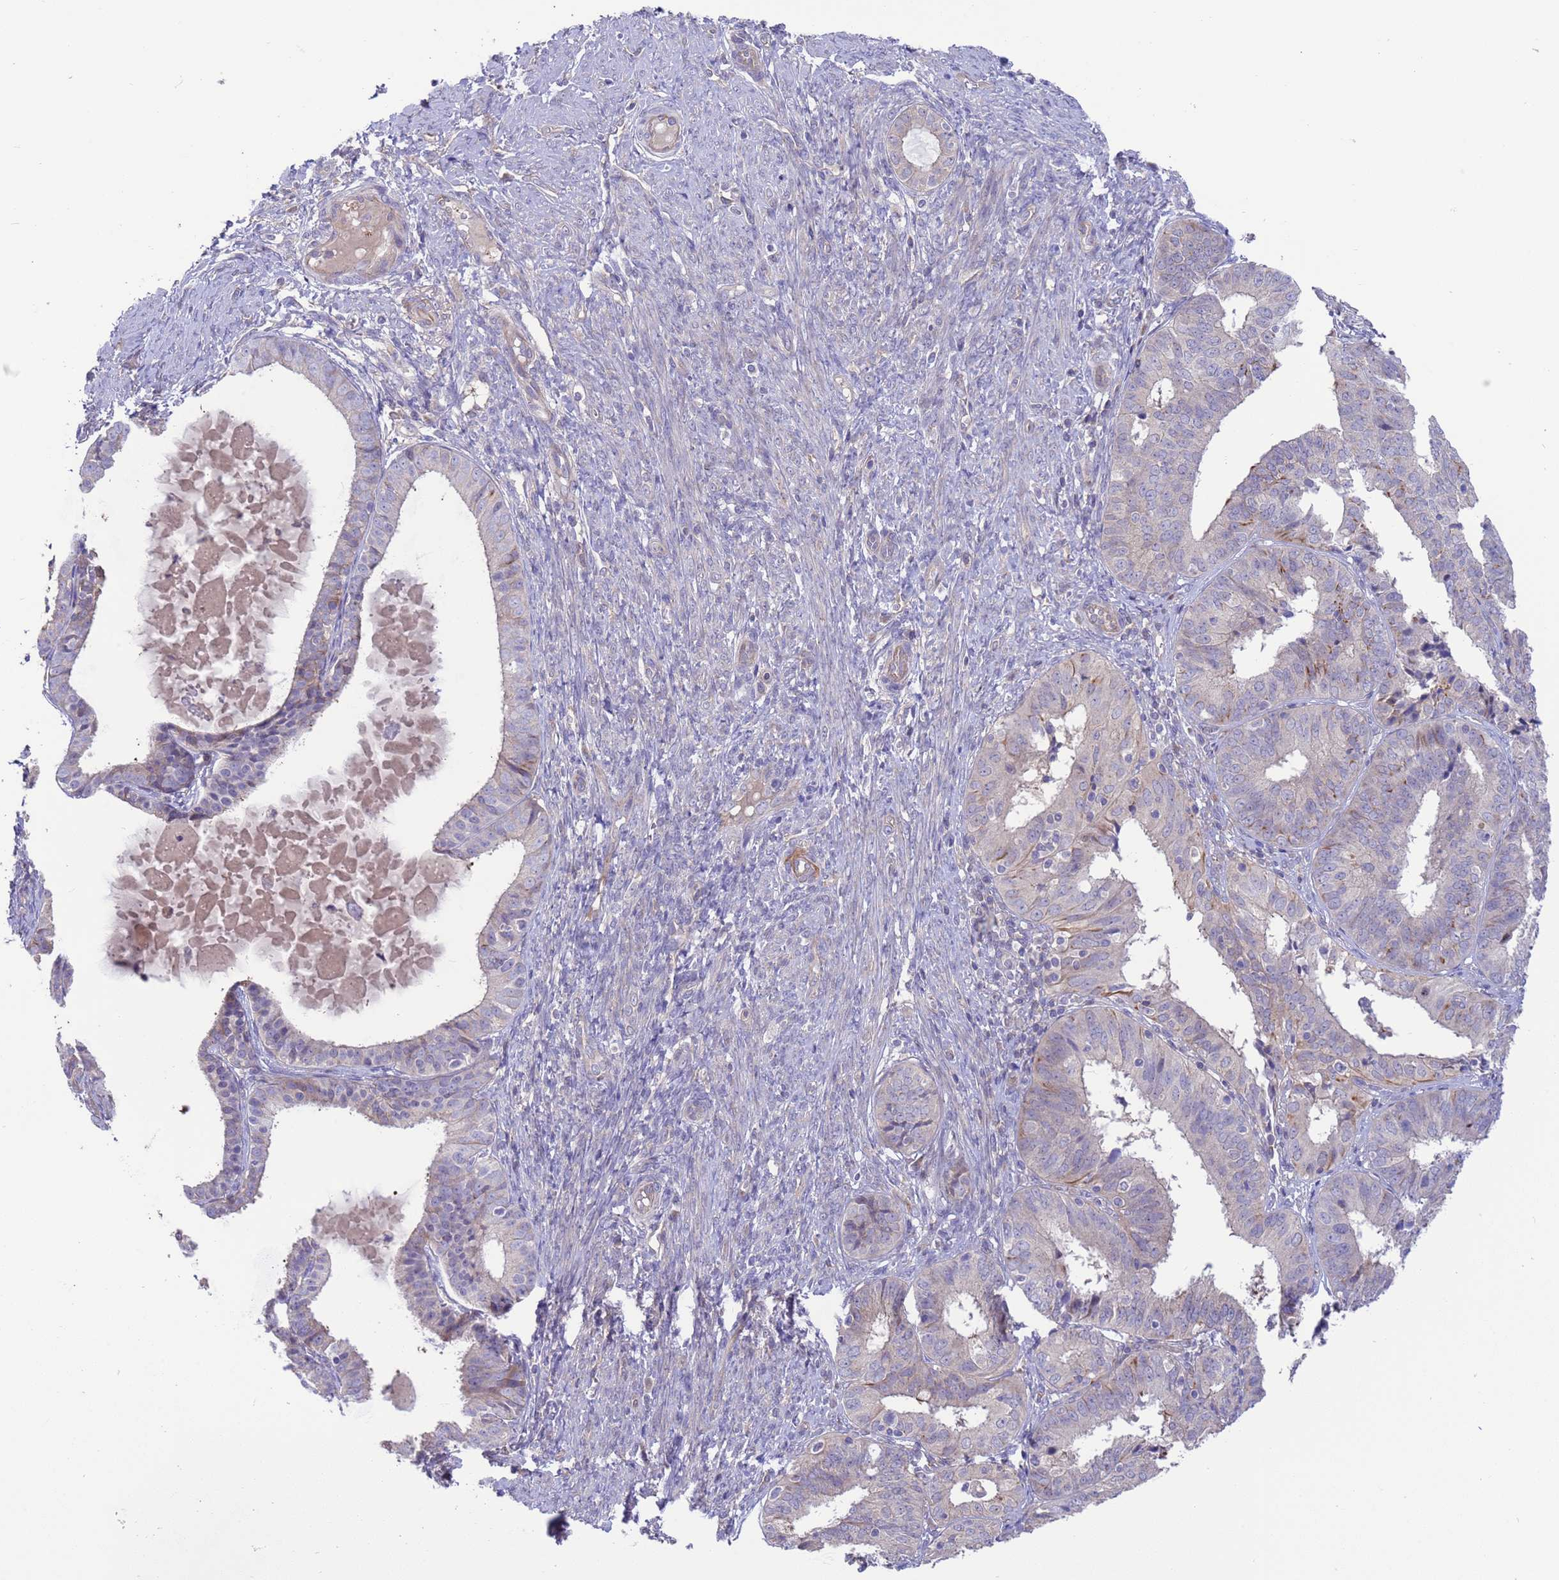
{"staining": {"intensity": "weak", "quantity": "<25%", "location": "cytoplasmic/membranous"}, "tissue": "endometrial cancer", "cell_type": "Tumor cells", "image_type": "cancer", "snomed": [{"axis": "morphology", "description": "Adenocarcinoma, NOS"}, {"axis": "topography", "description": "Endometrium"}], "caption": "DAB (3,3'-diaminobenzidine) immunohistochemical staining of human endometrial cancer (adenocarcinoma) shows no significant staining in tumor cells. Nuclei are stained in blue.", "gene": "GJA10", "patient": {"sex": "female", "age": 51}}